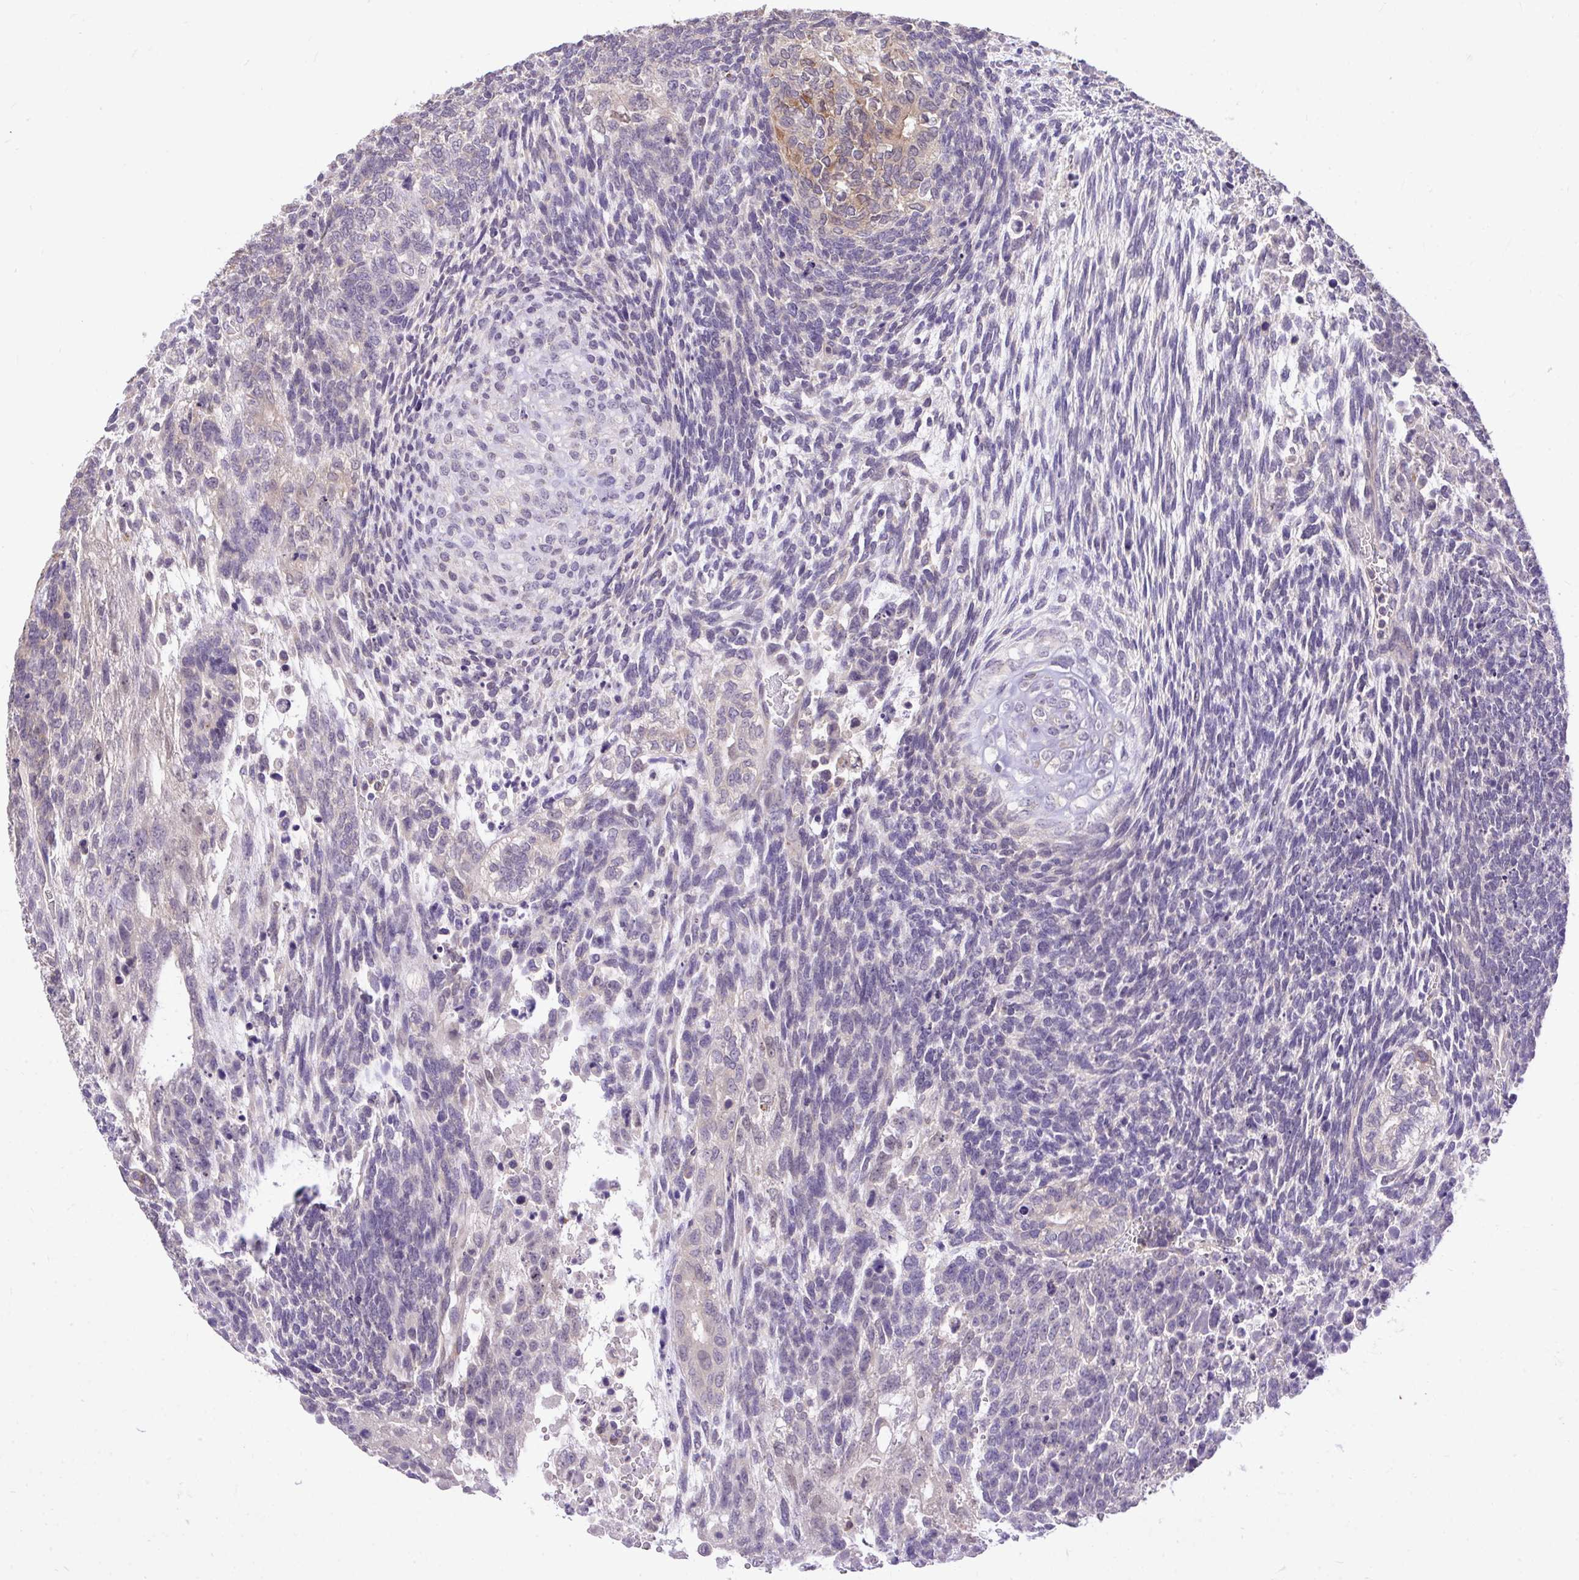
{"staining": {"intensity": "negative", "quantity": "none", "location": "none"}, "tissue": "testis cancer", "cell_type": "Tumor cells", "image_type": "cancer", "snomed": [{"axis": "morphology", "description": "Carcinoma, Embryonal, NOS"}, {"axis": "topography", "description": "Testis"}], "caption": "A high-resolution image shows immunohistochemistry (IHC) staining of embryonal carcinoma (testis), which demonstrates no significant positivity in tumor cells.", "gene": "MPC2", "patient": {"sex": "male", "age": 23}}